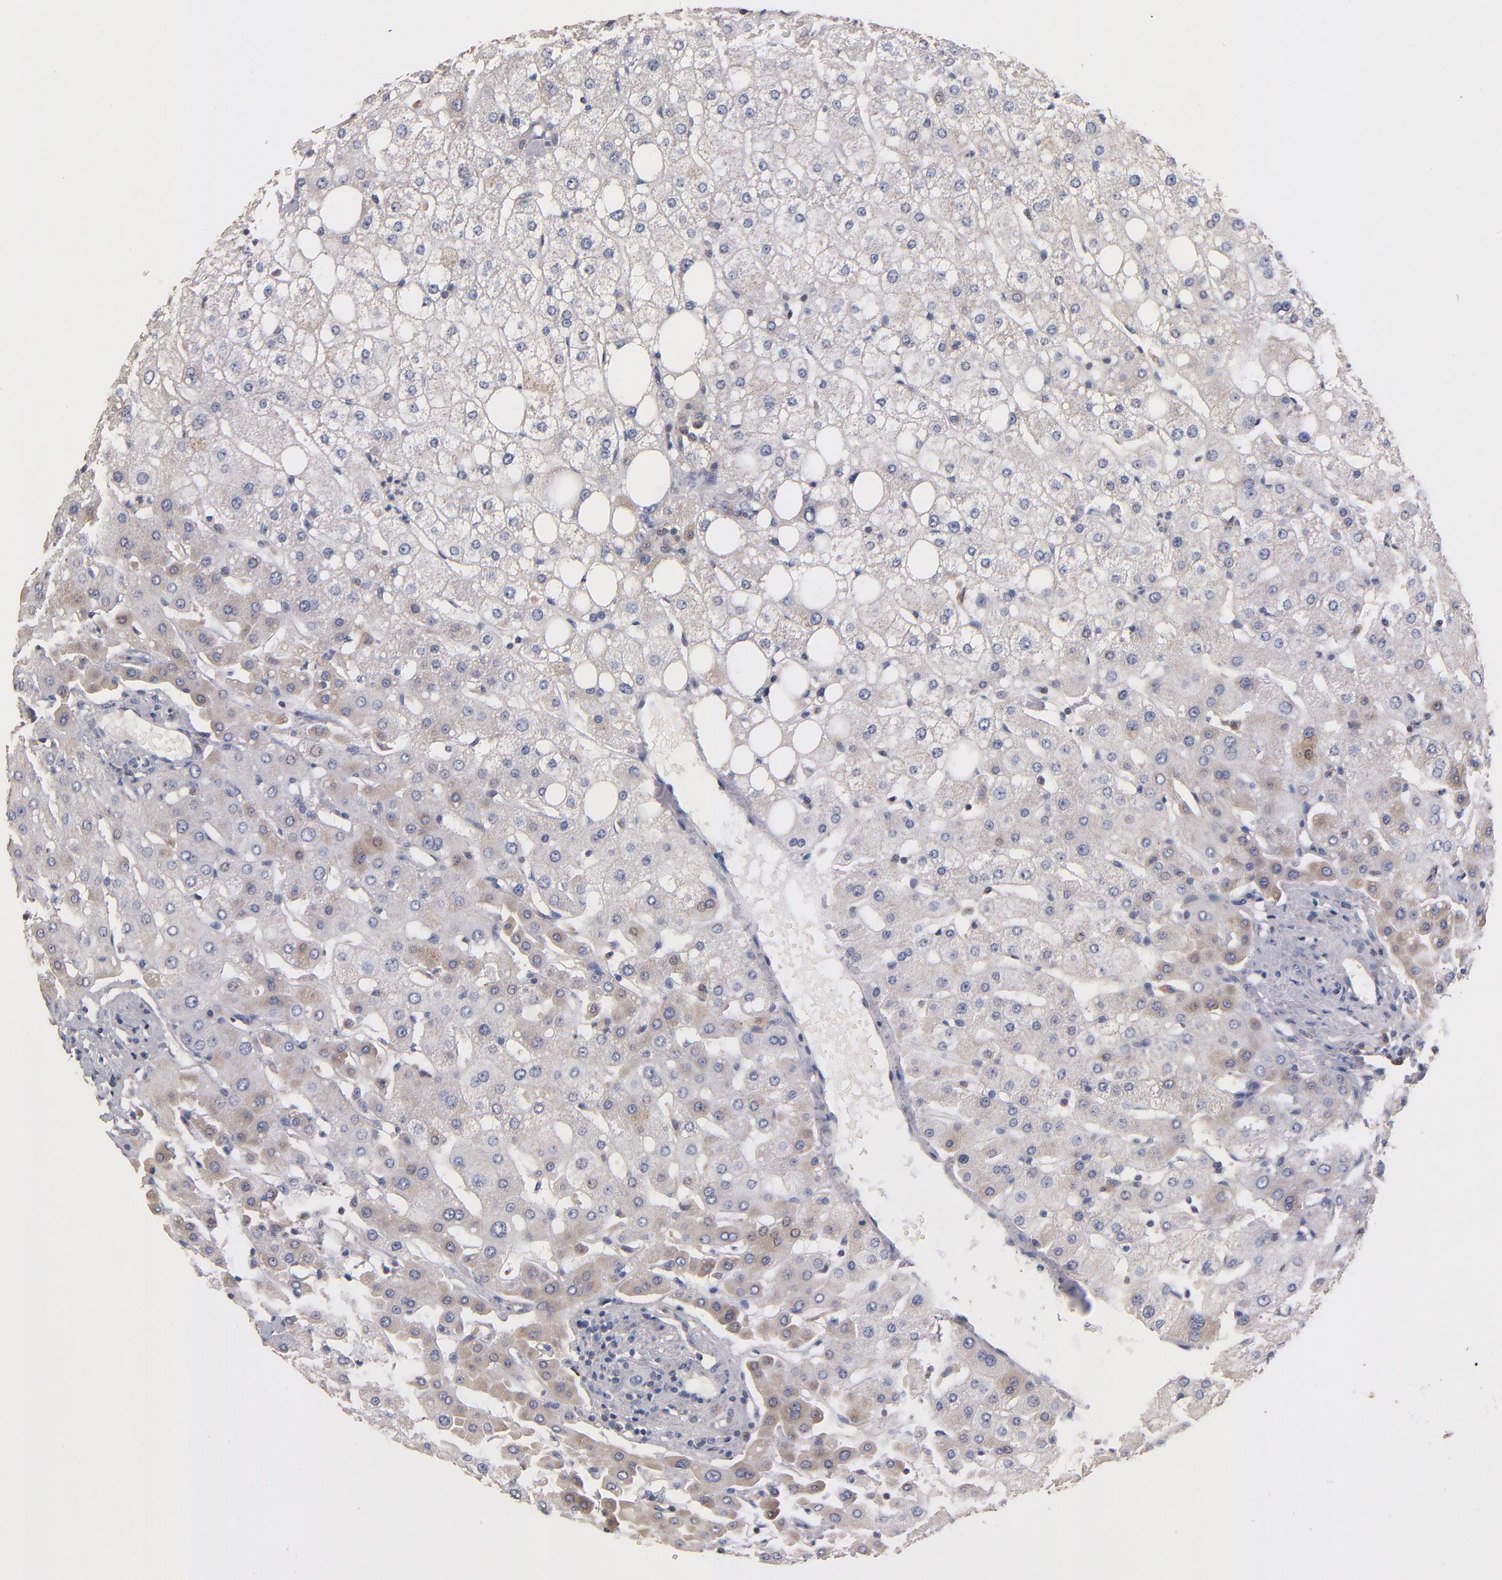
{"staining": {"intensity": "negative", "quantity": "none", "location": "none"}, "tissue": "liver", "cell_type": "Cholangiocytes", "image_type": "normal", "snomed": [{"axis": "morphology", "description": "Normal tissue, NOS"}, {"axis": "topography", "description": "Liver"}], "caption": "Immunohistochemistry of benign liver reveals no staining in cholangiocytes.", "gene": "DACT1", "patient": {"sex": "male", "age": 35}}